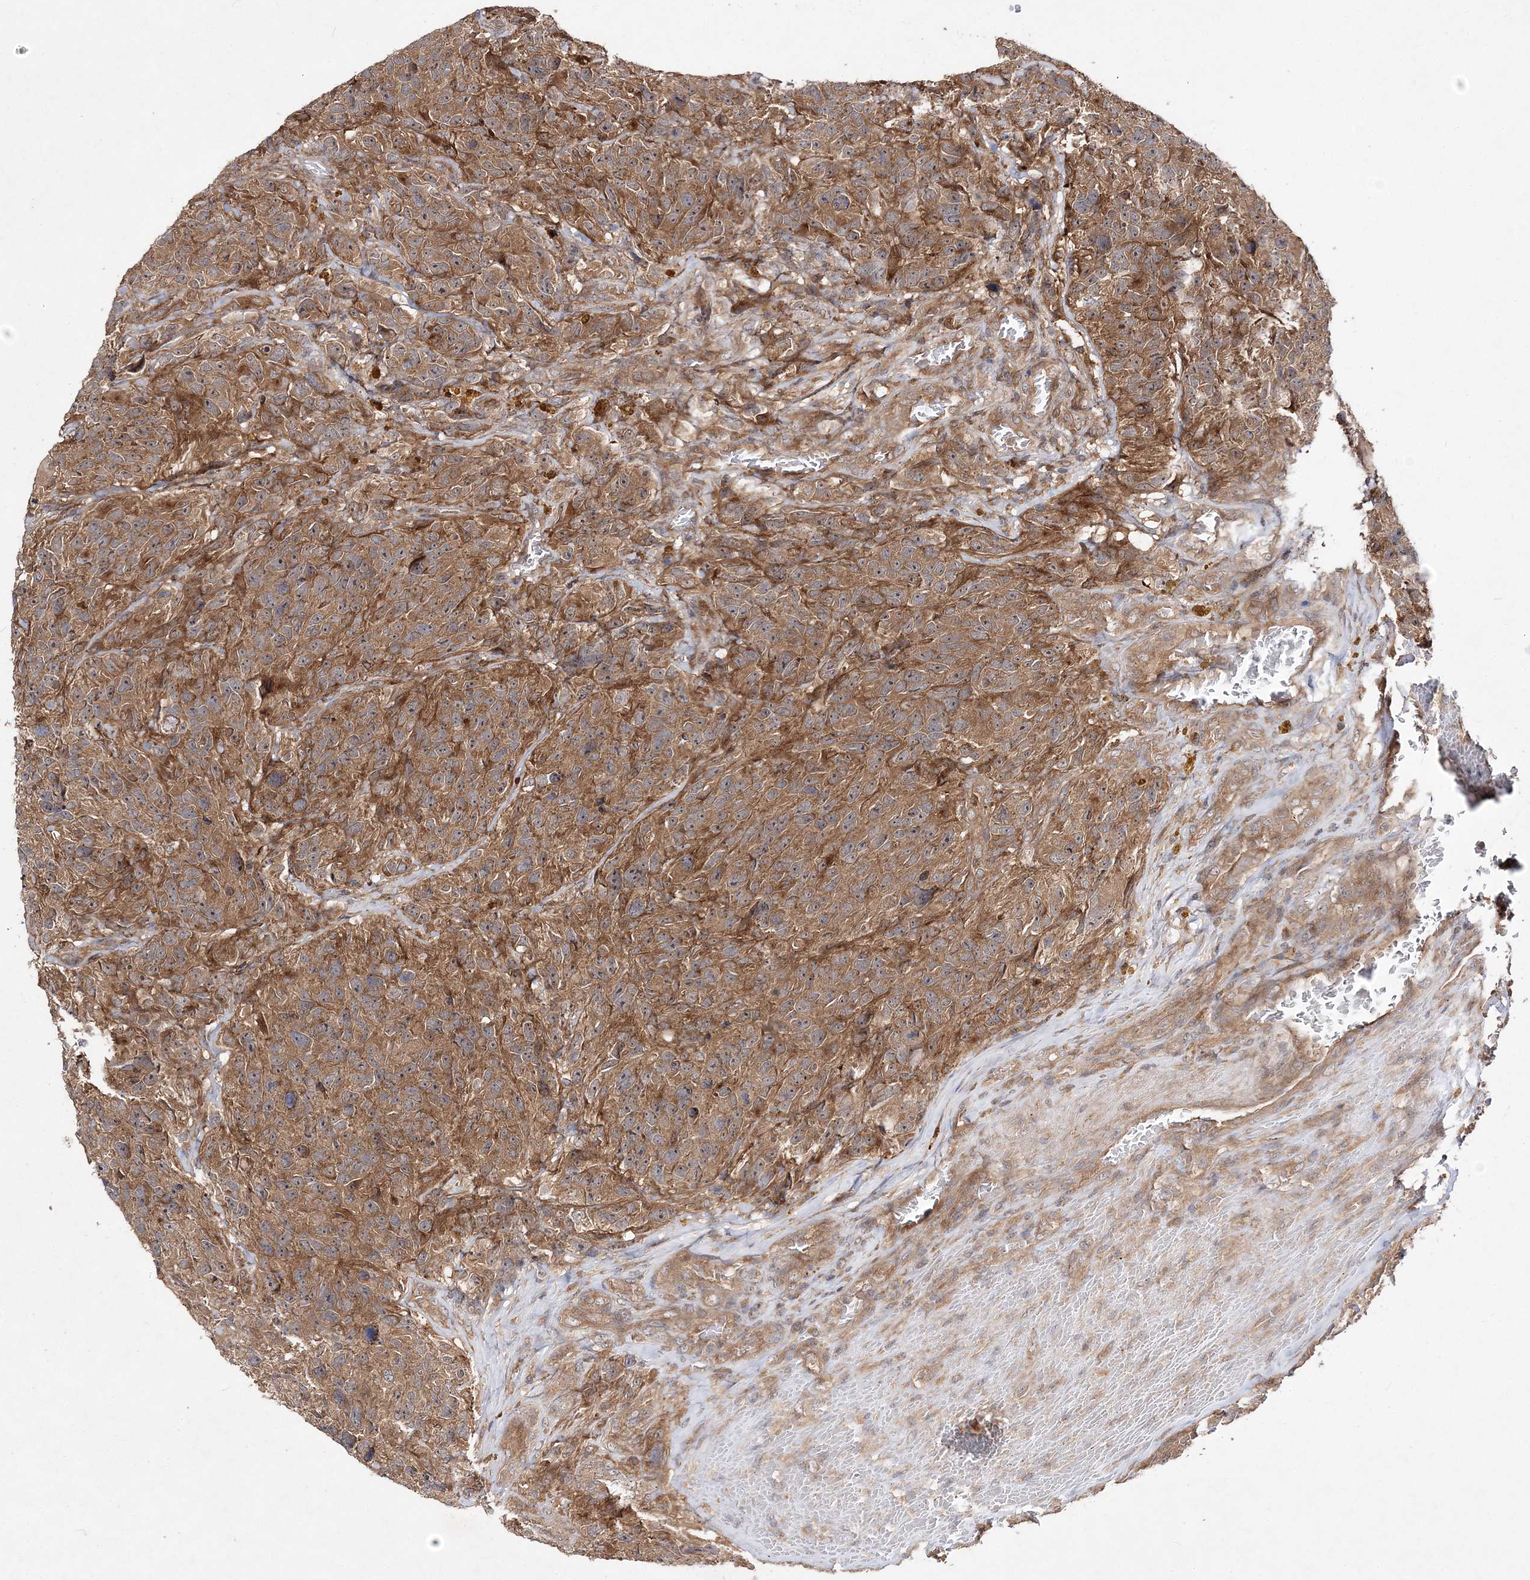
{"staining": {"intensity": "moderate", "quantity": ">75%", "location": "cytoplasmic/membranous"}, "tissue": "glioma", "cell_type": "Tumor cells", "image_type": "cancer", "snomed": [{"axis": "morphology", "description": "Glioma, malignant, High grade"}, {"axis": "topography", "description": "Brain"}], "caption": "Immunohistochemical staining of malignant glioma (high-grade) demonstrates medium levels of moderate cytoplasmic/membranous expression in approximately >75% of tumor cells. (Brightfield microscopy of DAB IHC at high magnification).", "gene": "TMEM9B", "patient": {"sex": "male", "age": 69}}